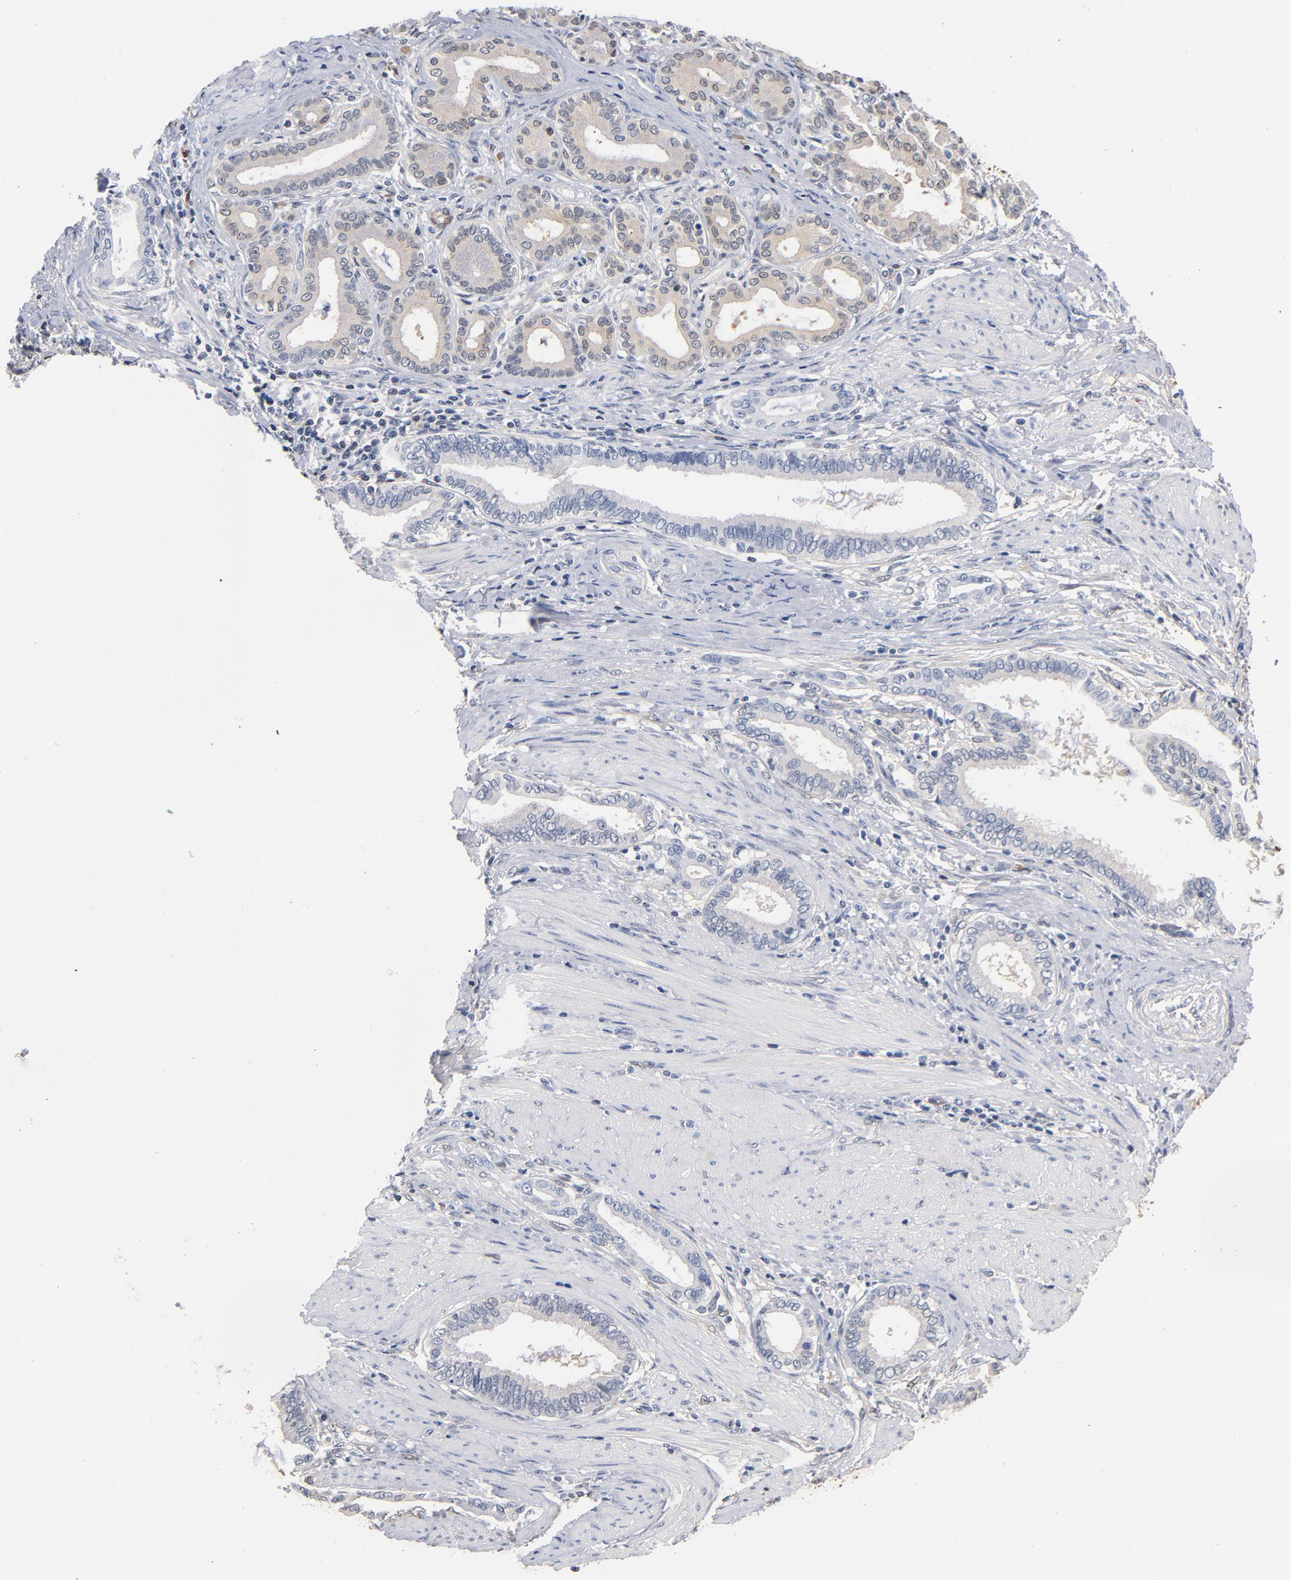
{"staining": {"intensity": "weak", "quantity": "<25%", "location": "cytoplasmic/membranous"}, "tissue": "pancreatic cancer", "cell_type": "Tumor cells", "image_type": "cancer", "snomed": [{"axis": "morphology", "description": "Adenocarcinoma, NOS"}, {"axis": "topography", "description": "Pancreas"}], "caption": "A high-resolution photomicrograph shows IHC staining of adenocarcinoma (pancreatic), which demonstrates no significant expression in tumor cells.", "gene": "MIF", "patient": {"sex": "female", "age": 64}}